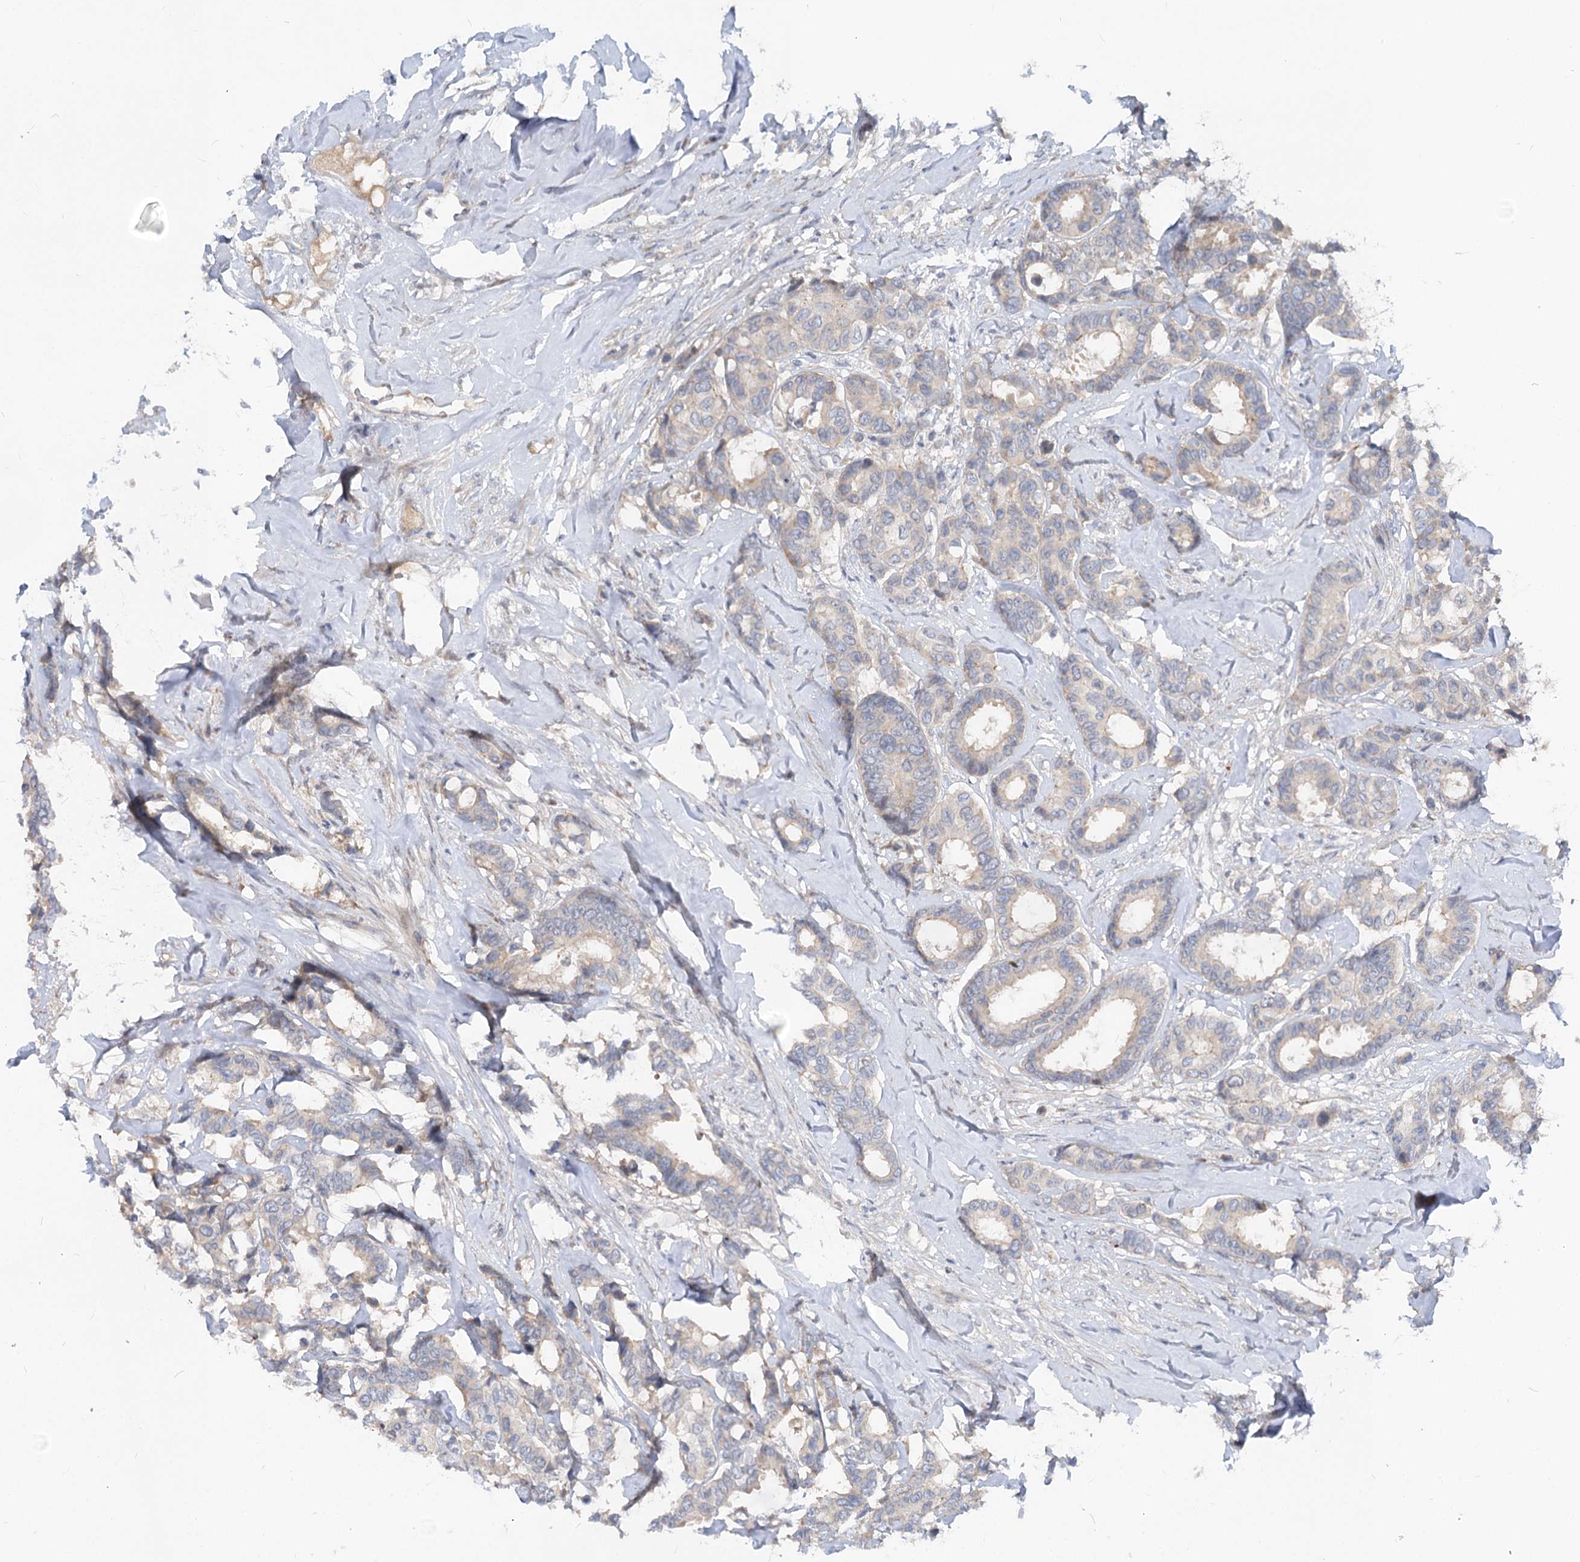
{"staining": {"intensity": "weak", "quantity": "25%-75%", "location": "cytoplasmic/membranous"}, "tissue": "breast cancer", "cell_type": "Tumor cells", "image_type": "cancer", "snomed": [{"axis": "morphology", "description": "Duct carcinoma"}, {"axis": "topography", "description": "Breast"}], "caption": "A high-resolution photomicrograph shows immunohistochemistry (IHC) staining of breast cancer (invasive ductal carcinoma), which shows weak cytoplasmic/membranous staining in about 25%-75% of tumor cells. (IHC, brightfield microscopy, high magnification).", "gene": "FGF19", "patient": {"sex": "female", "age": 87}}